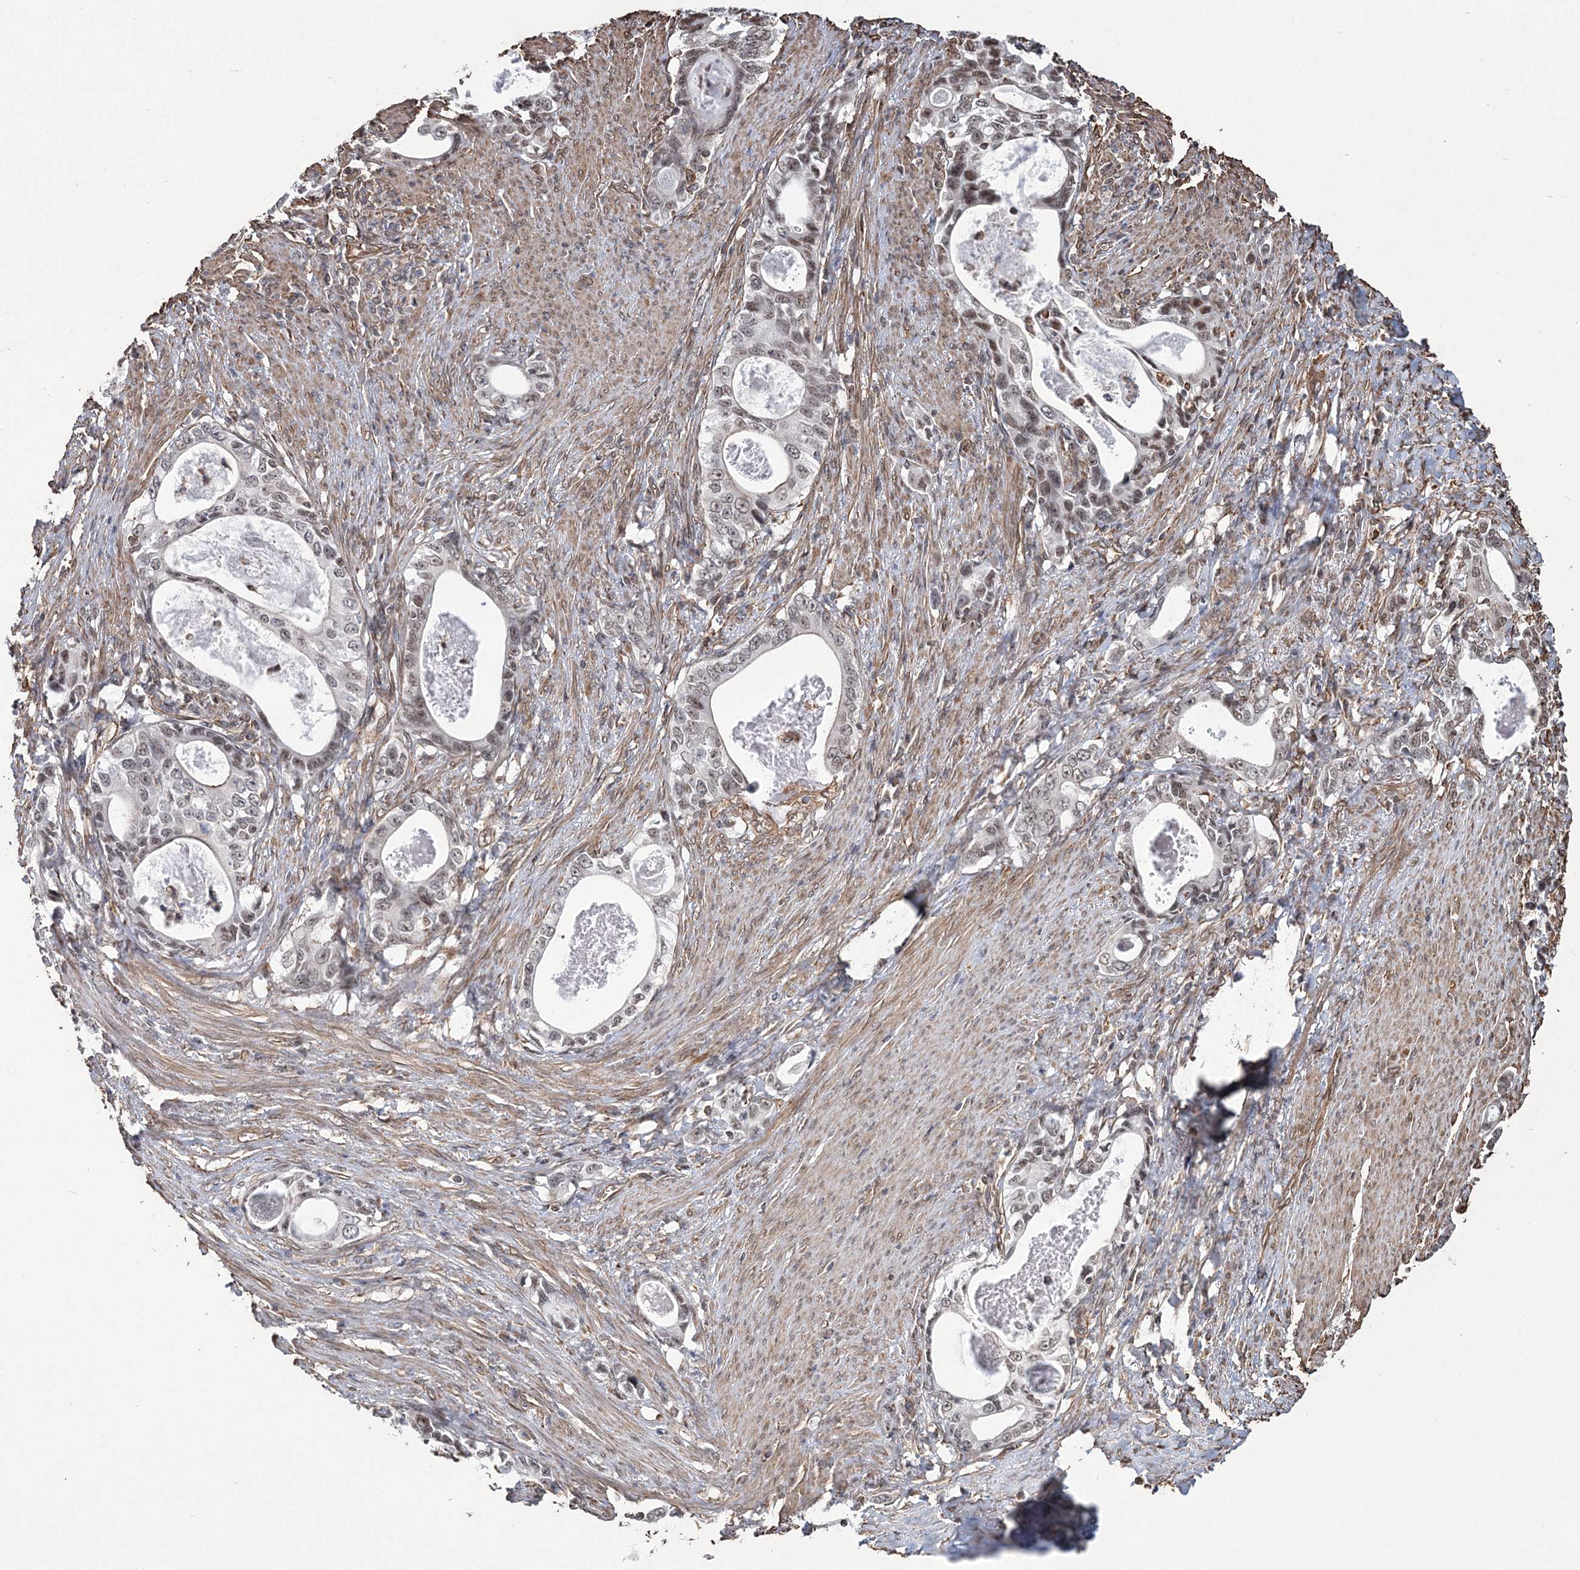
{"staining": {"intensity": "moderate", "quantity": "25%-75%", "location": "nuclear"}, "tissue": "stomach cancer", "cell_type": "Tumor cells", "image_type": "cancer", "snomed": [{"axis": "morphology", "description": "Adenocarcinoma, NOS"}, {"axis": "topography", "description": "Stomach, lower"}], "caption": "This histopathology image shows IHC staining of human stomach adenocarcinoma, with medium moderate nuclear staining in approximately 25%-75% of tumor cells.", "gene": "ATP11B", "patient": {"sex": "female", "age": 72}}